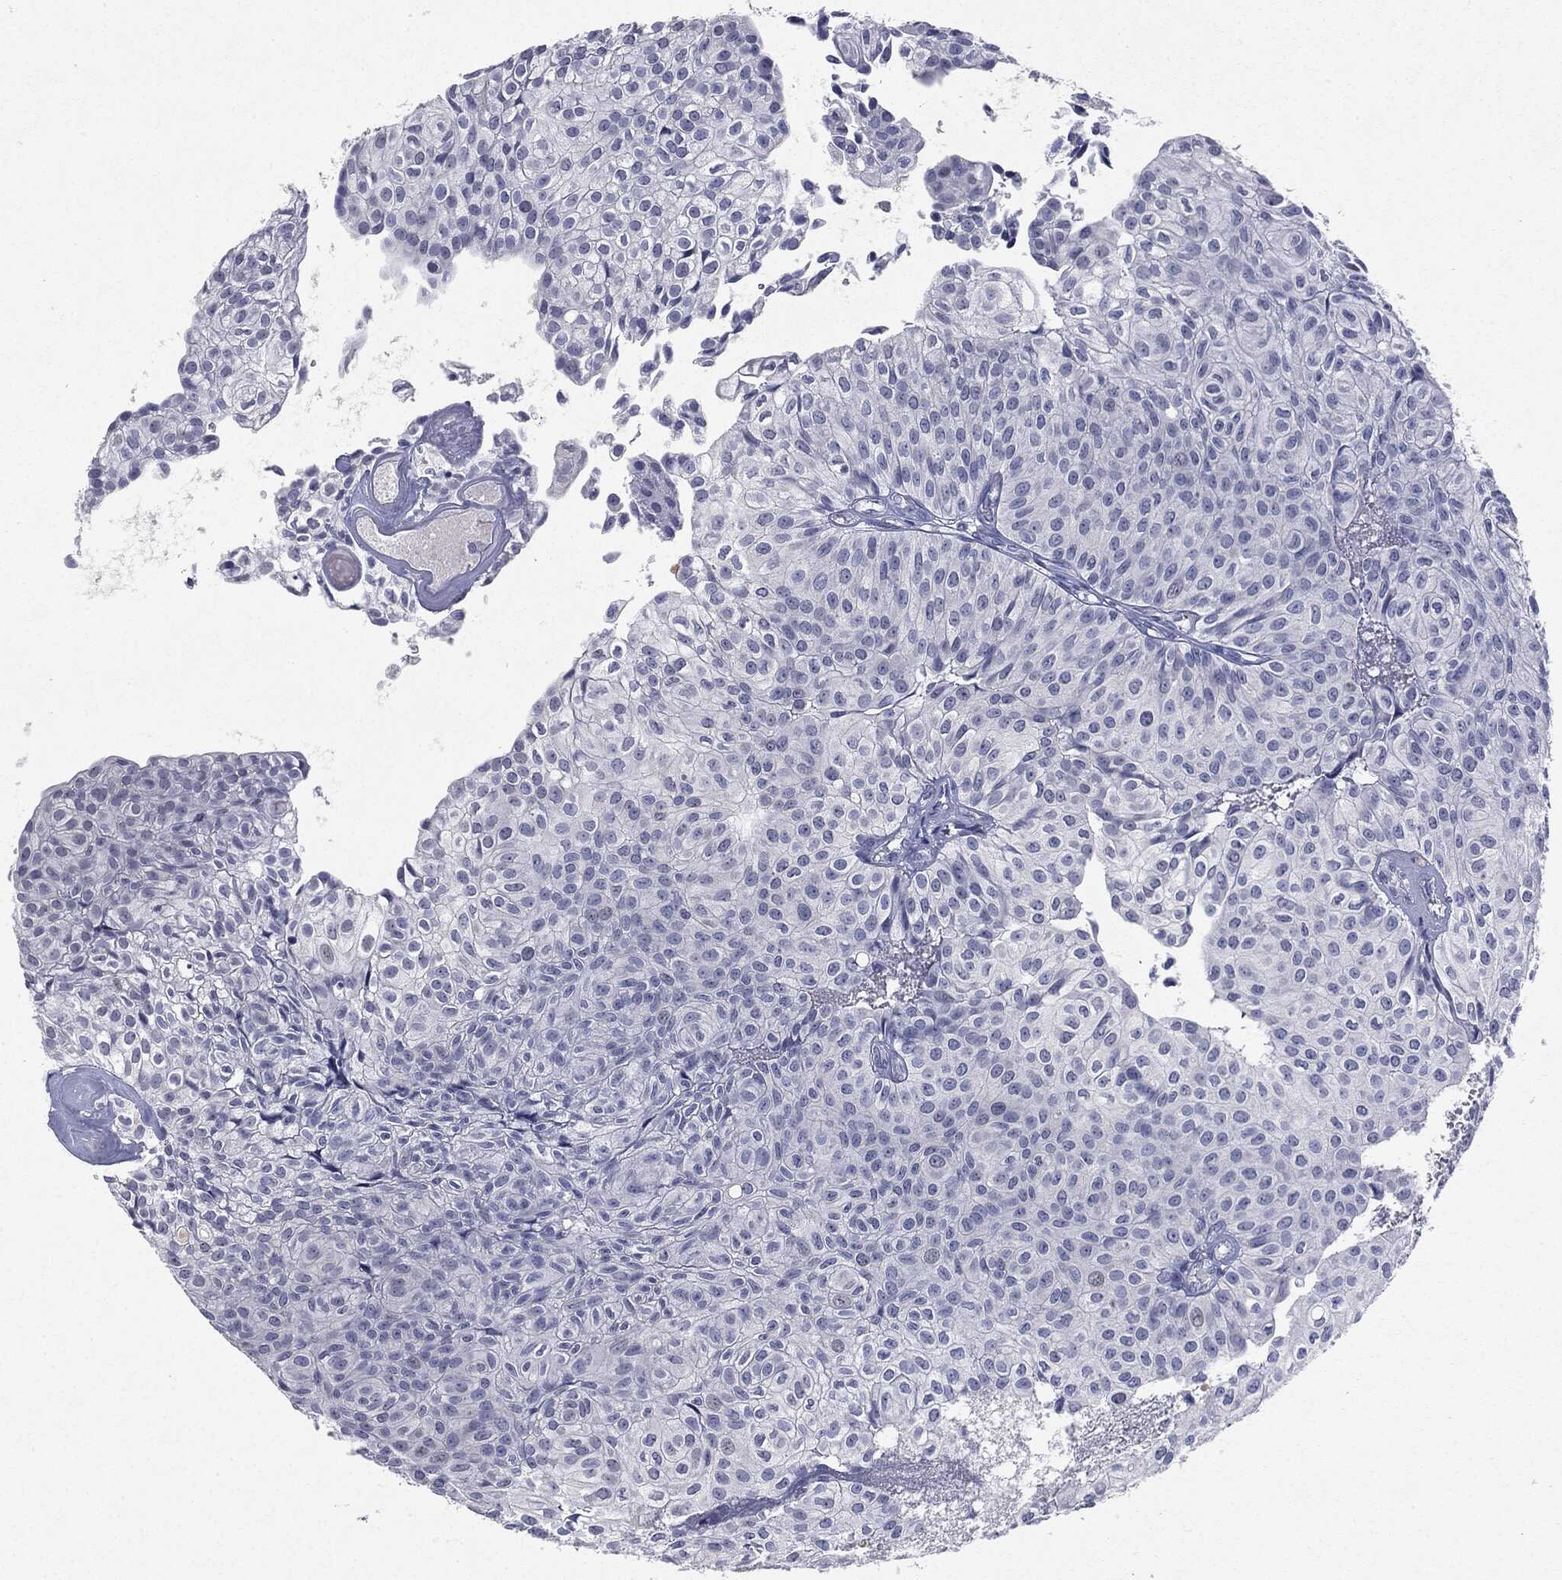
{"staining": {"intensity": "negative", "quantity": "none", "location": "none"}, "tissue": "urothelial cancer", "cell_type": "Tumor cells", "image_type": "cancer", "snomed": [{"axis": "morphology", "description": "Urothelial carcinoma, Low grade"}, {"axis": "topography", "description": "Urinary bladder"}], "caption": "High magnification brightfield microscopy of urothelial cancer stained with DAB (3,3'-diaminobenzidine) (brown) and counterstained with hematoxylin (blue): tumor cells show no significant staining.", "gene": "KIF2C", "patient": {"sex": "male", "age": 89}}